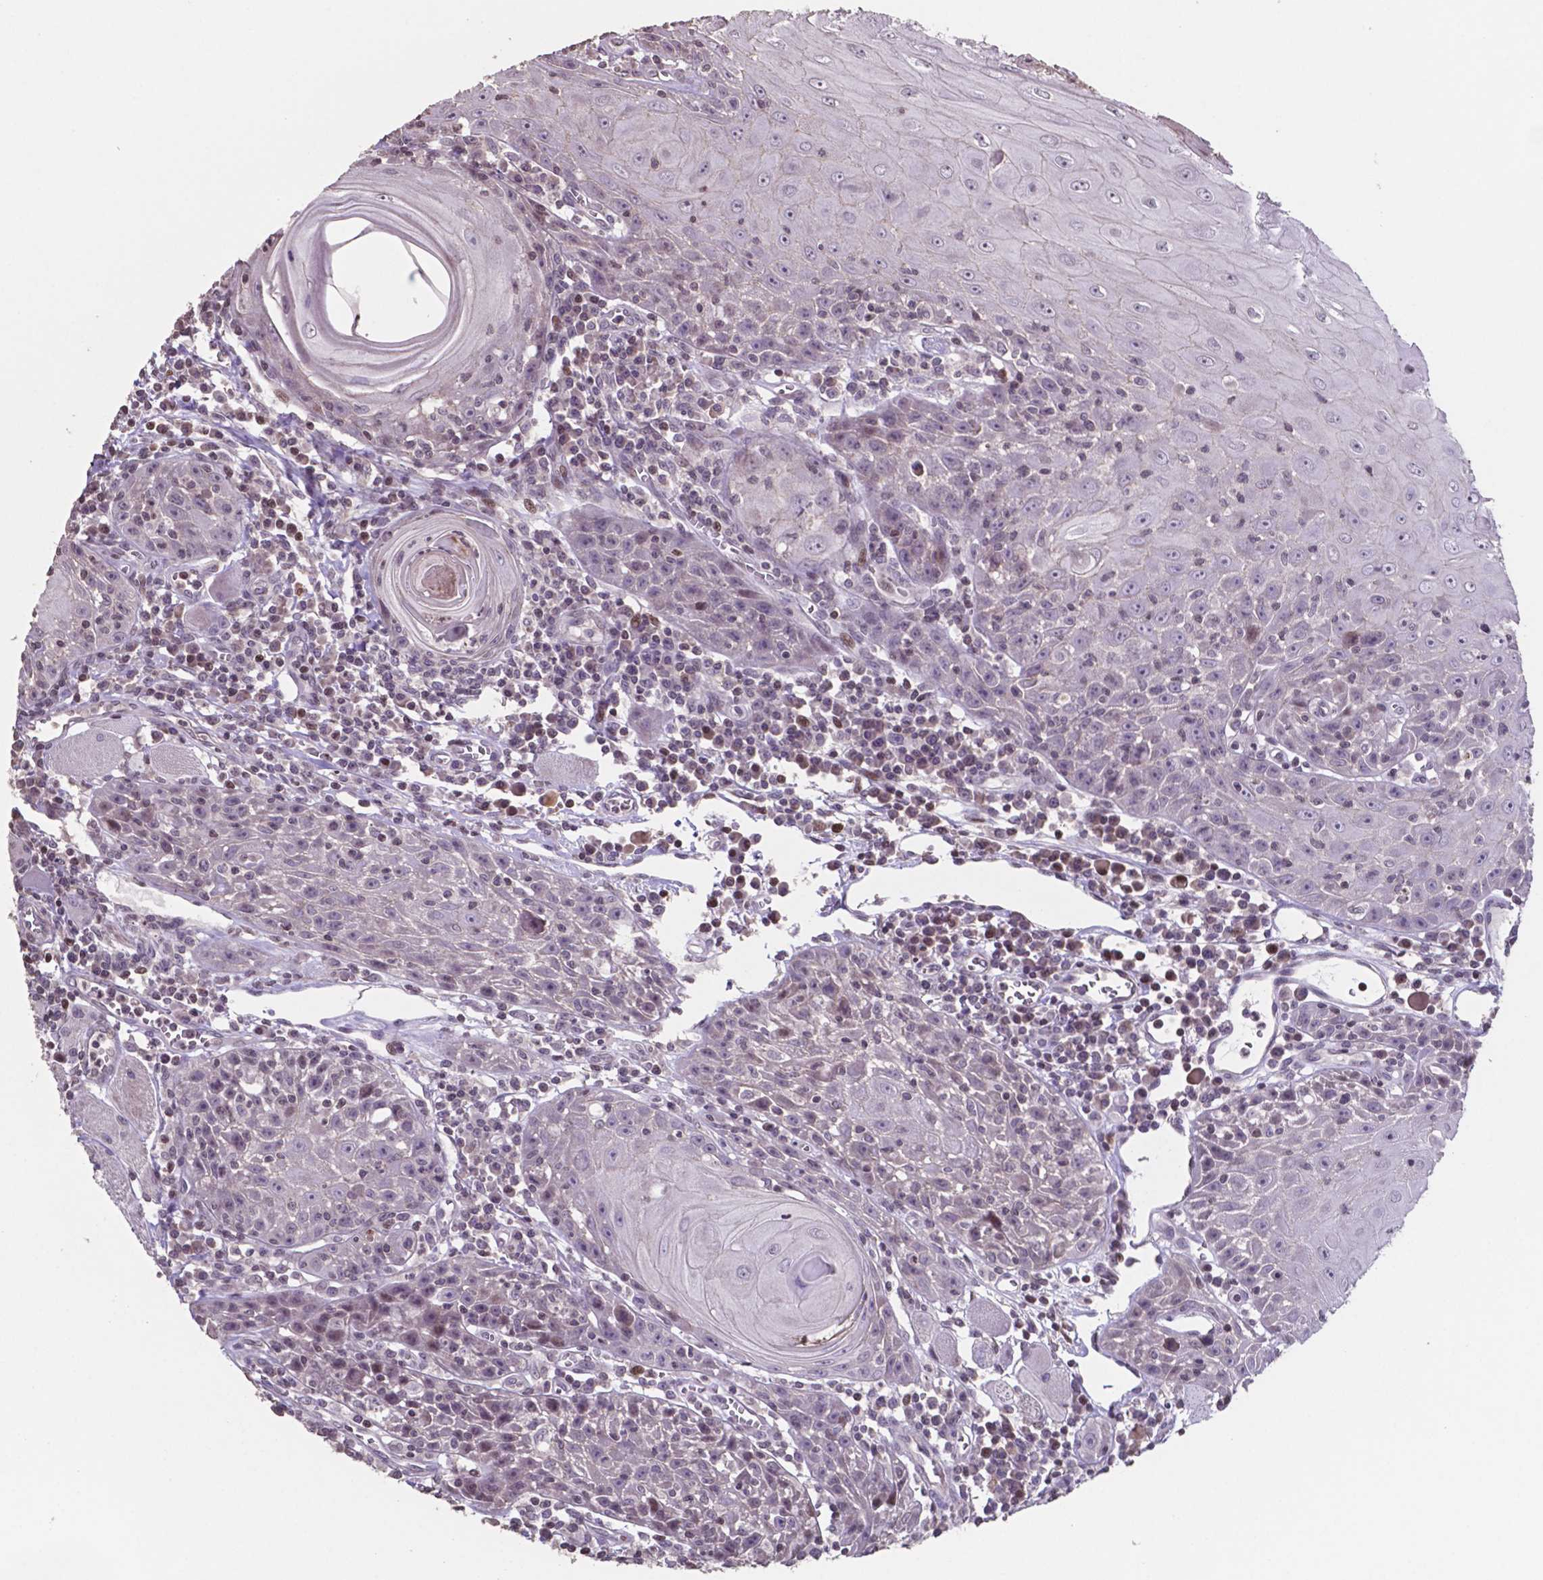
{"staining": {"intensity": "weak", "quantity": "<25%", "location": "nuclear"}, "tissue": "head and neck cancer", "cell_type": "Tumor cells", "image_type": "cancer", "snomed": [{"axis": "morphology", "description": "Normal tissue, NOS"}, {"axis": "morphology", "description": "Squamous cell carcinoma, NOS"}, {"axis": "topography", "description": "Oral tissue"}, {"axis": "topography", "description": "Head-Neck"}], "caption": "The immunohistochemistry micrograph has no significant positivity in tumor cells of head and neck cancer (squamous cell carcinoma) tissue.", "gene": "MLC1", "patient": {"sex": "male", "age": 52}}